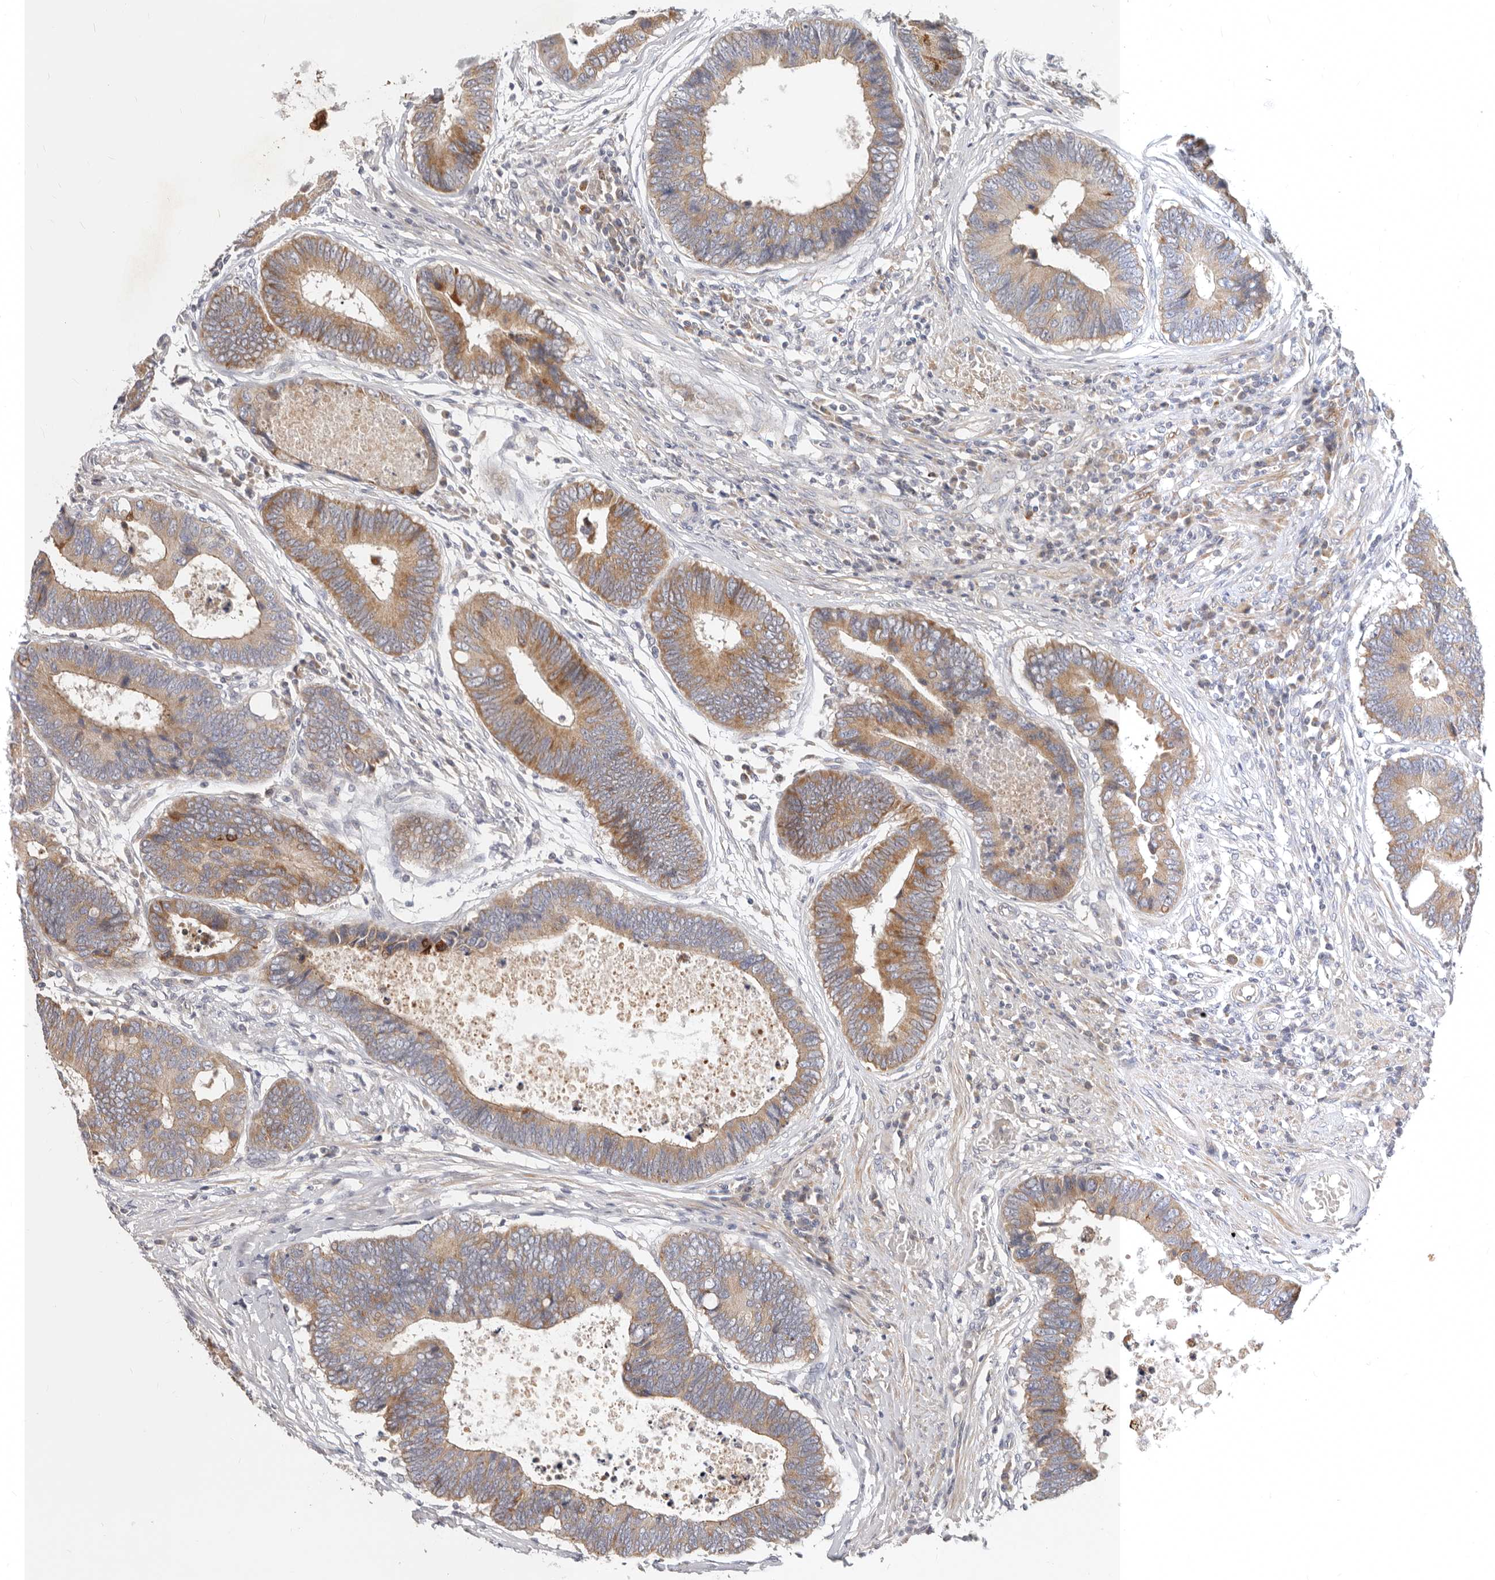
{"staining": {"intensity": "moderate", "quantity": ">75%", "location": "cytoplasmic/membranous"}, "tissue": "colorectal cancer", "cell_type": "Tumor cells", "image_type": "cancer", "snomed": [{"axis": "morphology", "description": "Adenocarcinoma, NOS"}, {"axis": "topography", "description": "Rectum"}], "caption": "High-magnification brightfield microscopy of colorectal adenocarcinoma stained with DAB (3,3'-diaminobenzidine) (brown) and counterstained with hematoxylin (blue). tumor cells exhibit moderate cytoplasmic/membranous positivity is identified in approximately>75% of cells.", "gene": "TFB2M", "patient": {"sex": "male", "age": 84}}